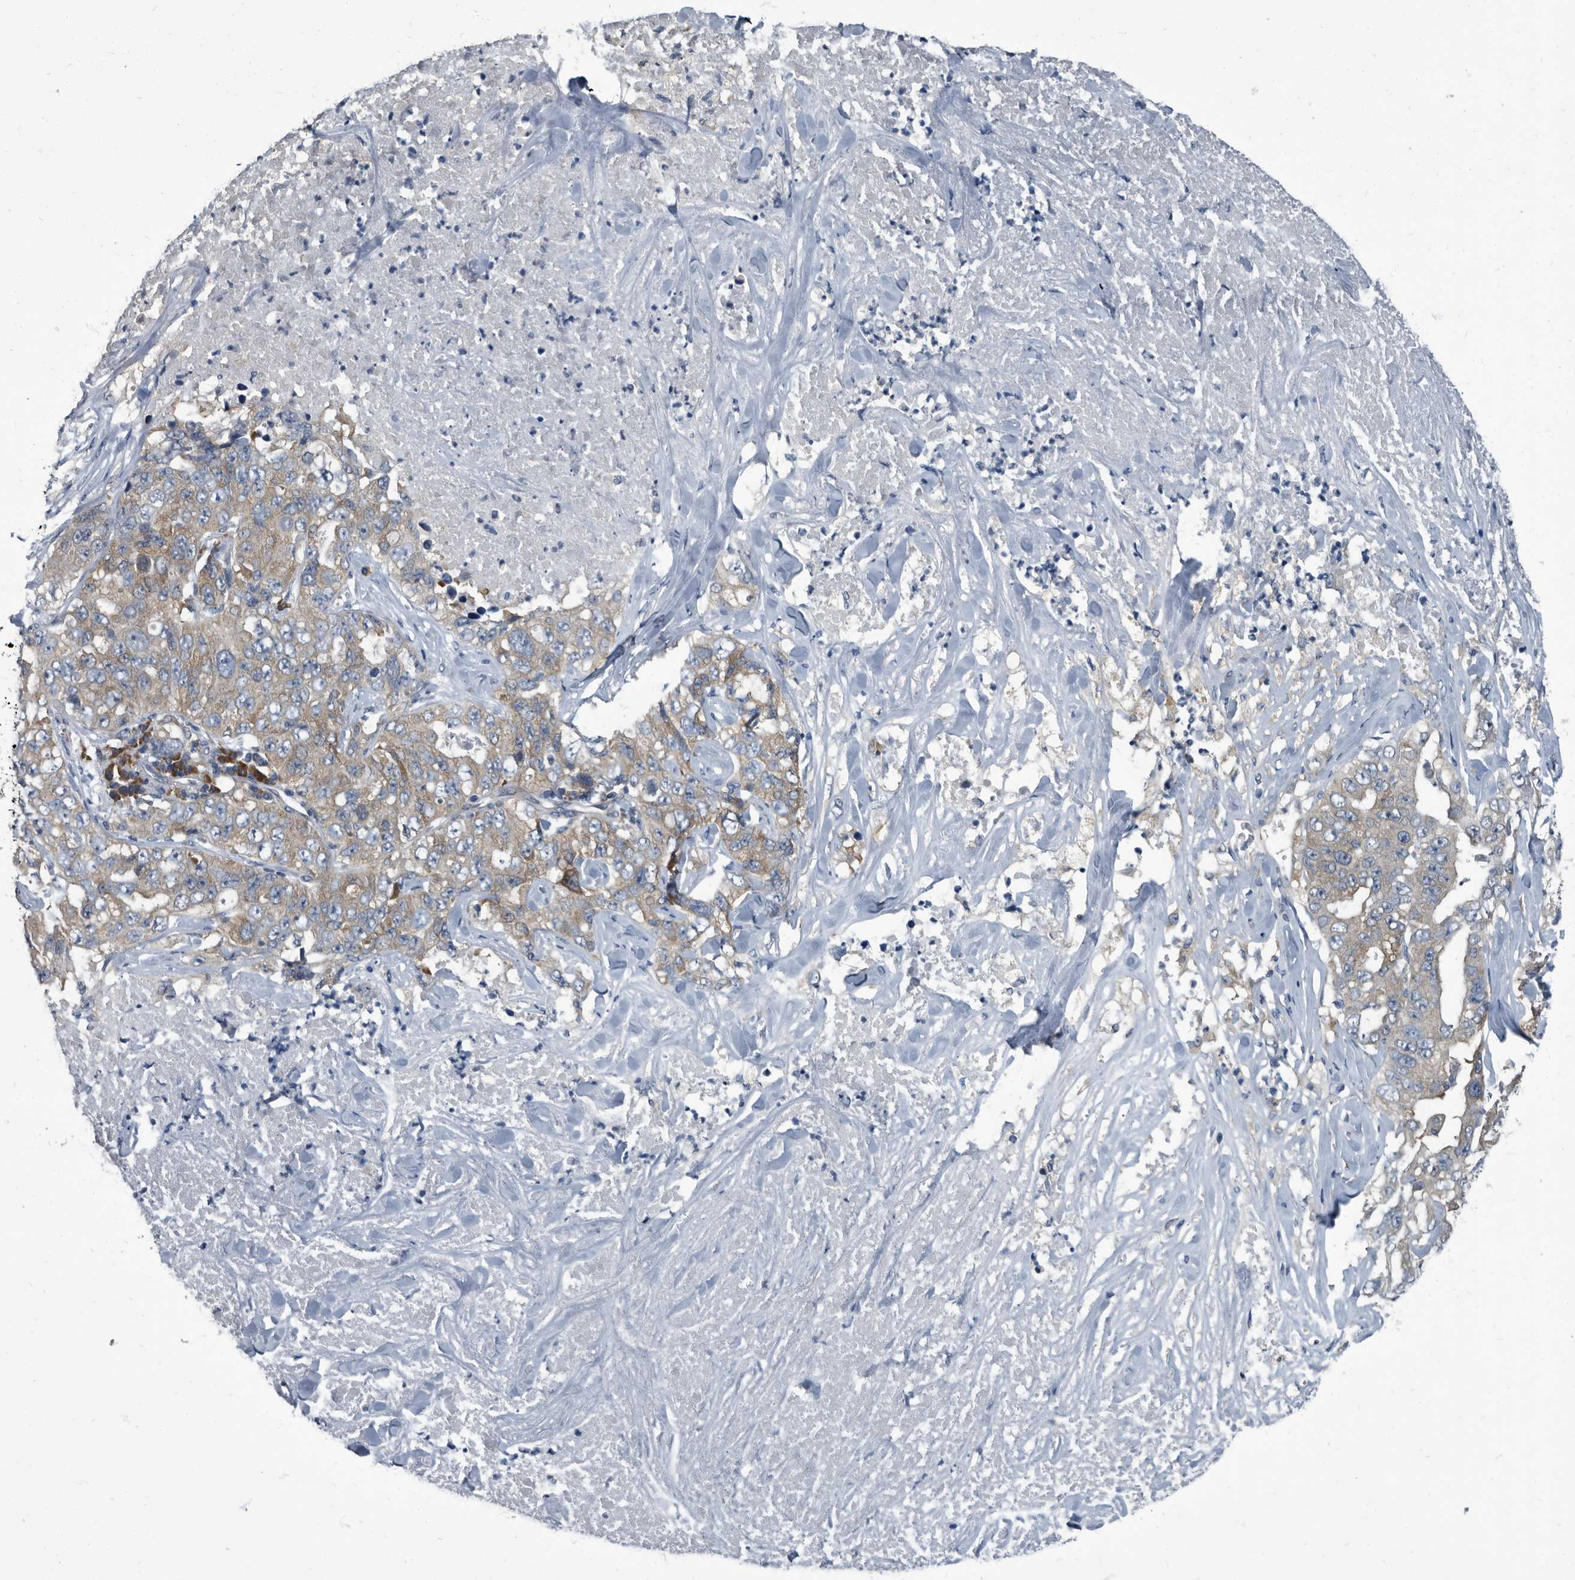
{"staining": {"intensity": "weak", "quantity": ">75%", "location": "cytoplasmic/membranous"}, "tissue": "lung cancer", "cell_type": "Tumor cells", "image_type": "cancer", "snomed": [{"axis": "morphology", "description": "Adenocarcinoma, NOS"}, {"axis": "topography", "description": "Lung"}], "caption": "A high-resolution micrograph shows immunohistochemistry staining of lung cancer, which exhibits weak cytoplasmic/membranous expression in approximately >75% of tumor cells.", "gene": "CDV3", "patient": {"sex": "female", "age": 51}}